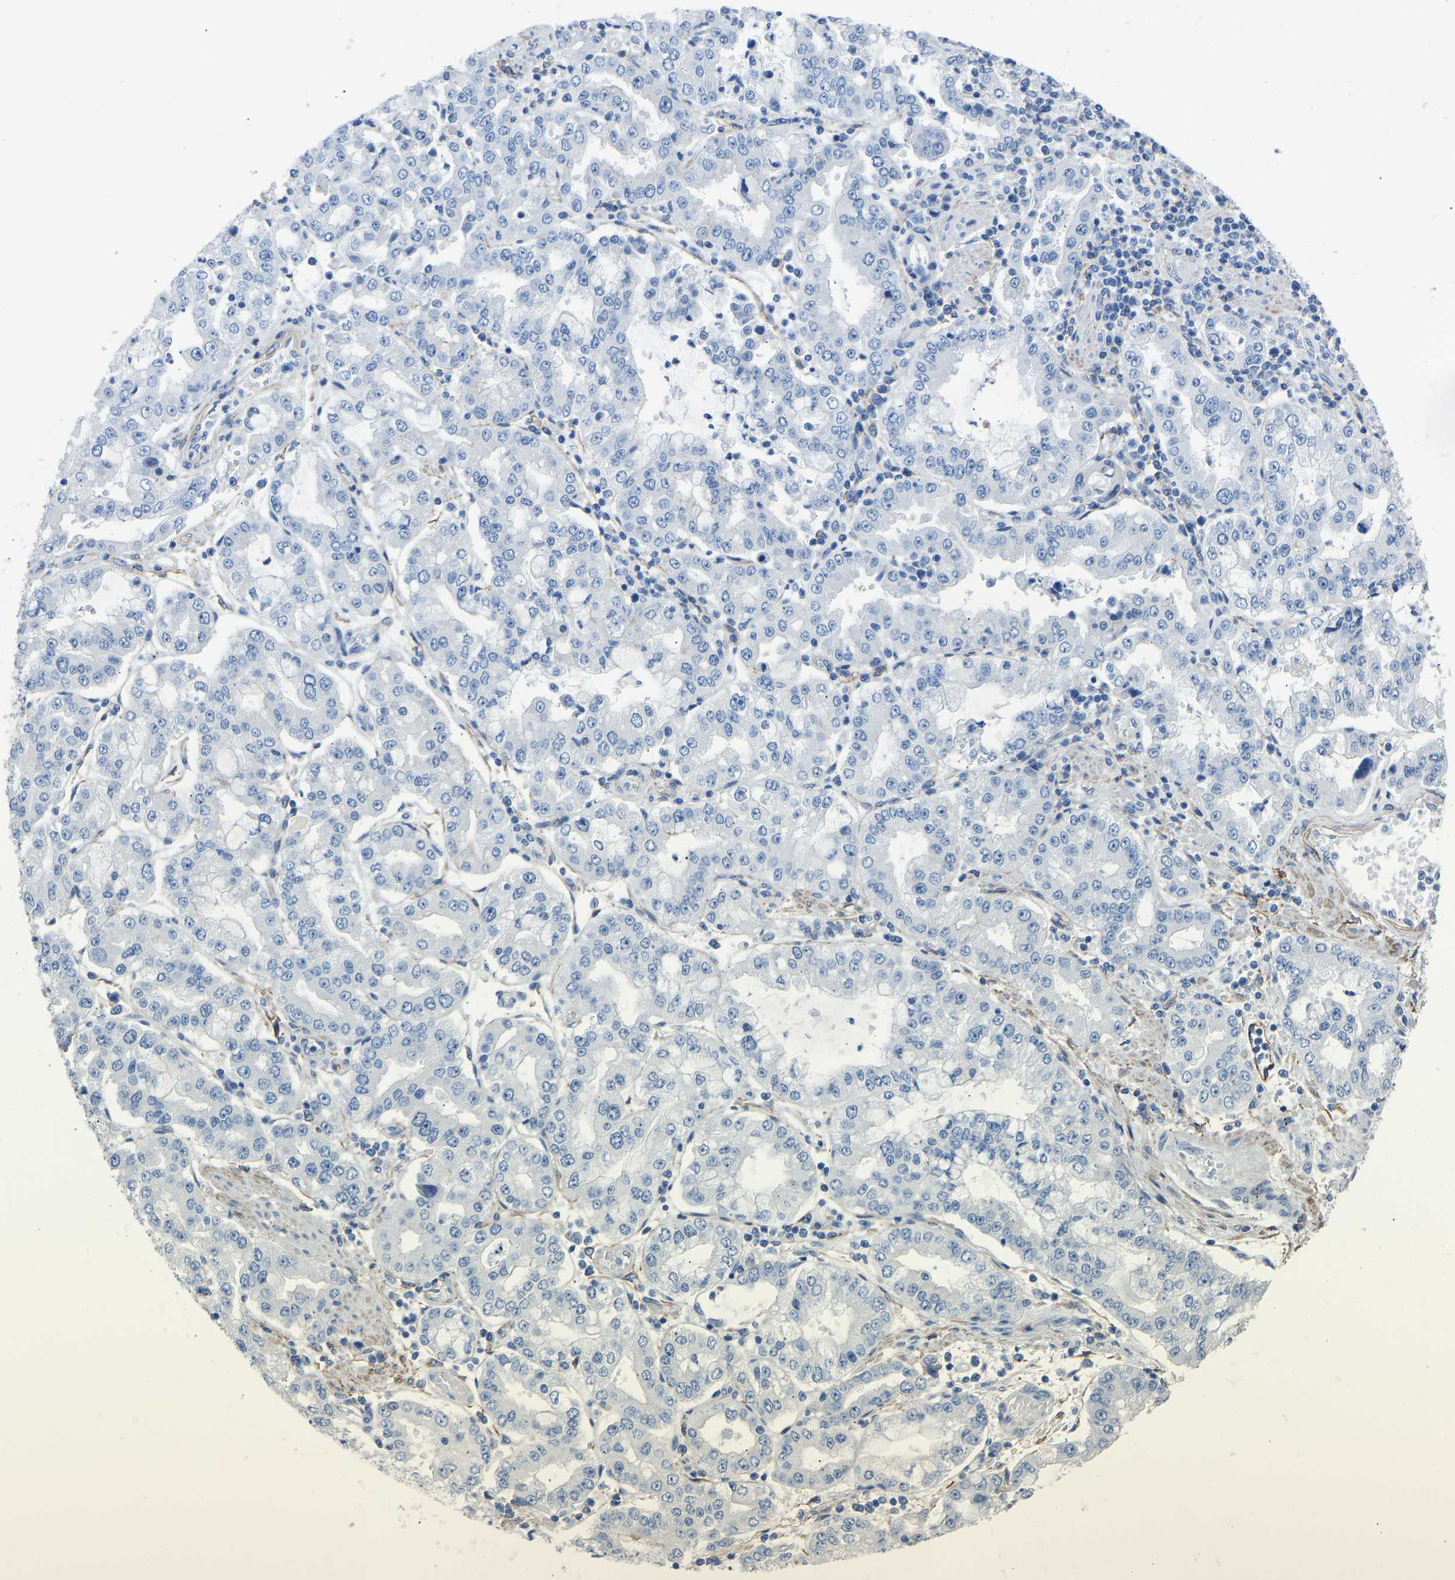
{"staining": {"intensity": "negative", "quantity": "none", "location": "none"}, "tissue": "stomach cancer", "cell_type": "Tumor cells", "image_type": "cancer", "snomed": [{"axis": "morphology", "description": "Adenocarcinoma, NOS"}, {"axis": "topography", "description": "Stomach"}], "caption": "Immunohistochemical staining of stomach adenocarcinoma displays no significant positivity in tumor cells.", "gene": "MYH10", "patient": {"sex": "male", "age": 76}}